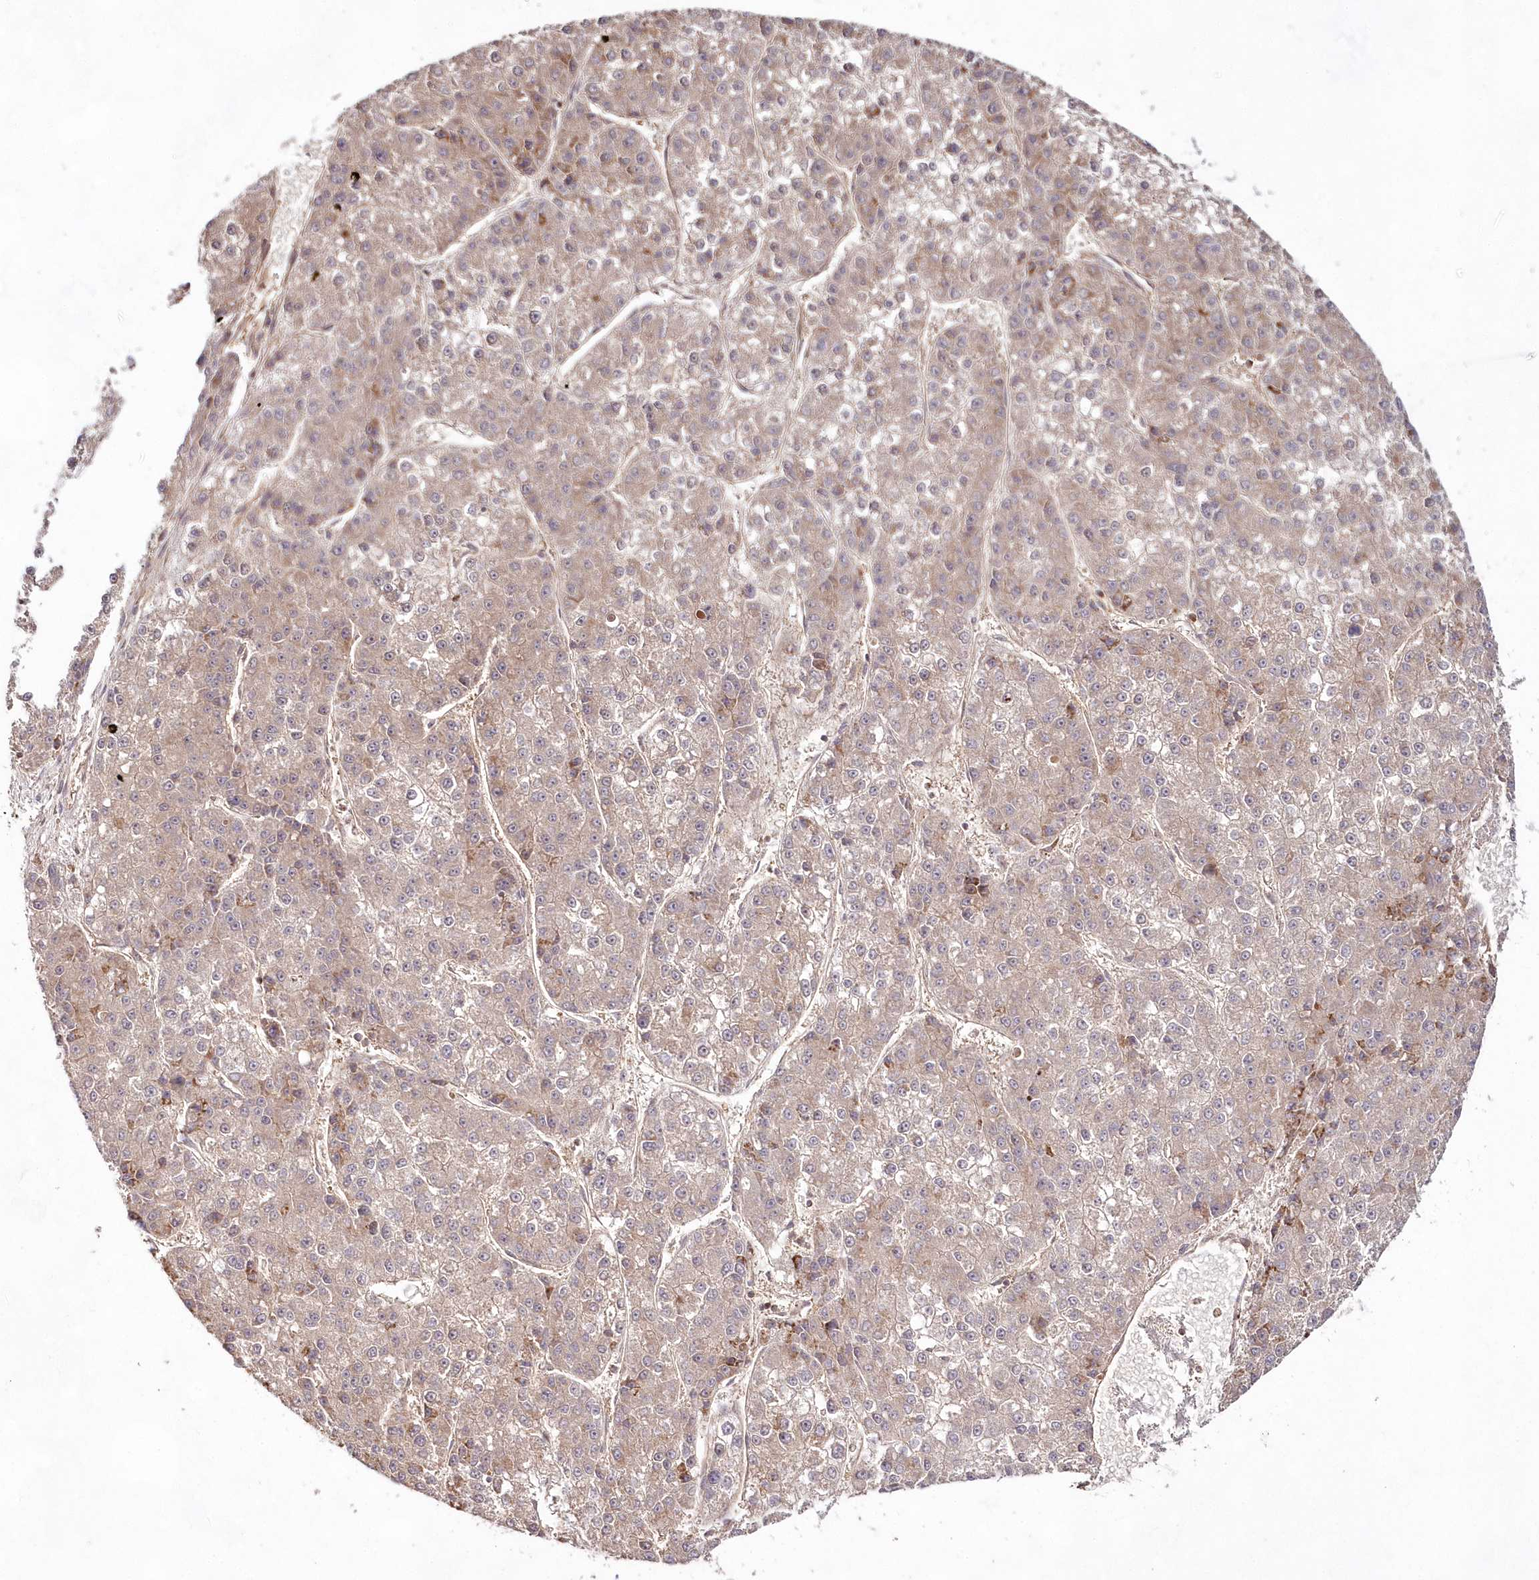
{"staining": {"intensity": "moderate", "quantity": "<25%", "location": "cytoplasmic/membranous"}, "tissue": "liver cancer", "cell_type": "Tumor cells", "image_type": "cancer", "snomed": [{"axis": "morphology", "description": "Carcinoma, Hepatocellular, NOS"}, {"axis": "topography", "description": "Liver"}], "caption": "Brown immunohistochemical staining in liver cancer (hepatocellular carcinoma) displays moderate cytoplasmic/membranous staining in approximately <25% of tumor cells.", "gene": "IMPA1", "patient": {"sex": "female", "age": 73}}